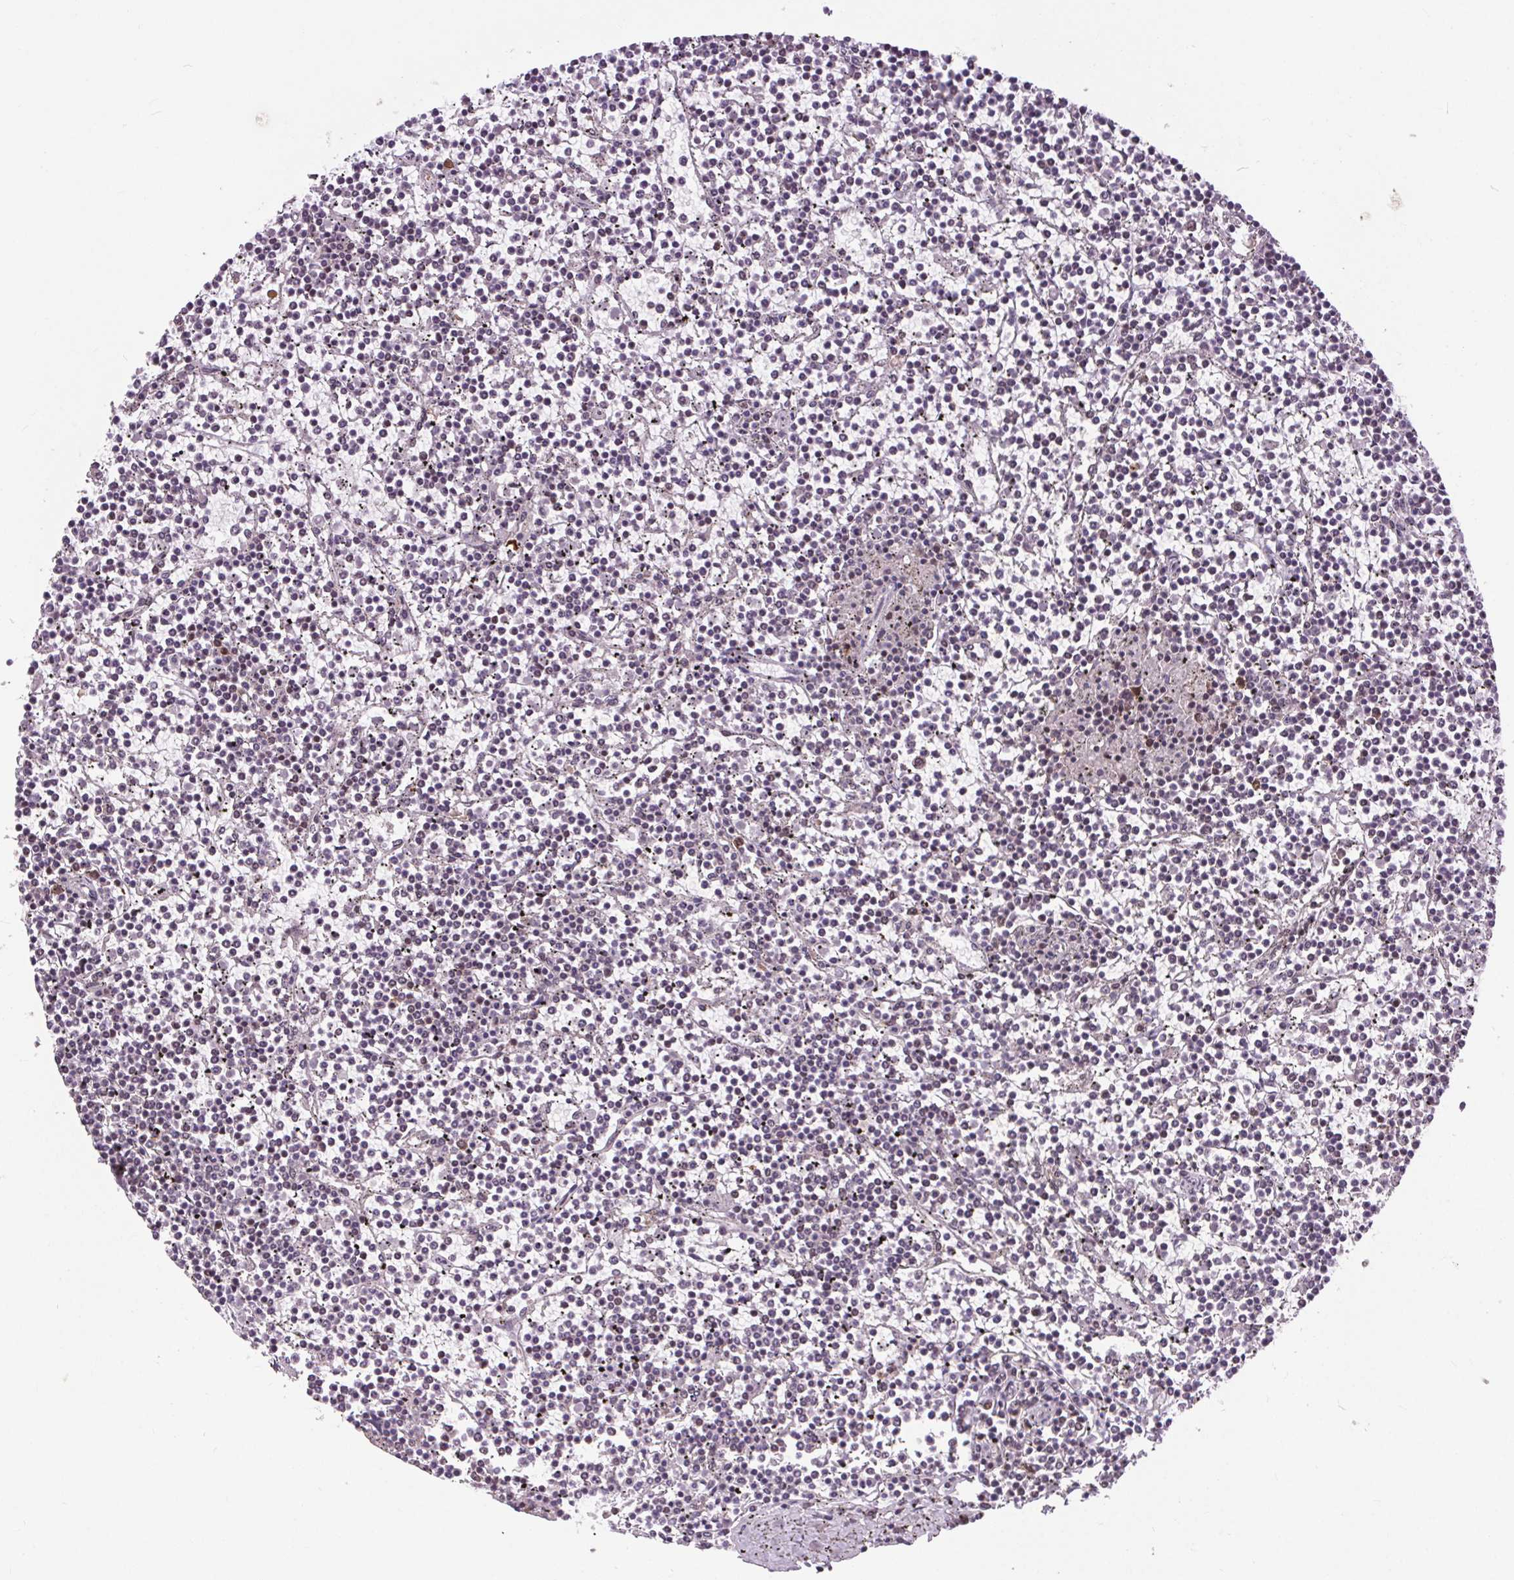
{"staining": {"intensity": "negative", "quantity": "none", "location": "none"}, "tissue": "lymphoma", "cell_type": "Tumor cells", "image_type": "cancer", "snomed": [{"axis": "morphology", "description": "Malignant lymphoma, non-Hodgkin's type, Low grade"}, {"axis": "topography", "description": "Spleen"}], "caption": "An image of human malignant lymphoma, non-Hodgkin's type (low-grade) is negative for staining in tumor cells.", "gene": "CD2BP2", "patient": {"sex": "female", "age": 19}}